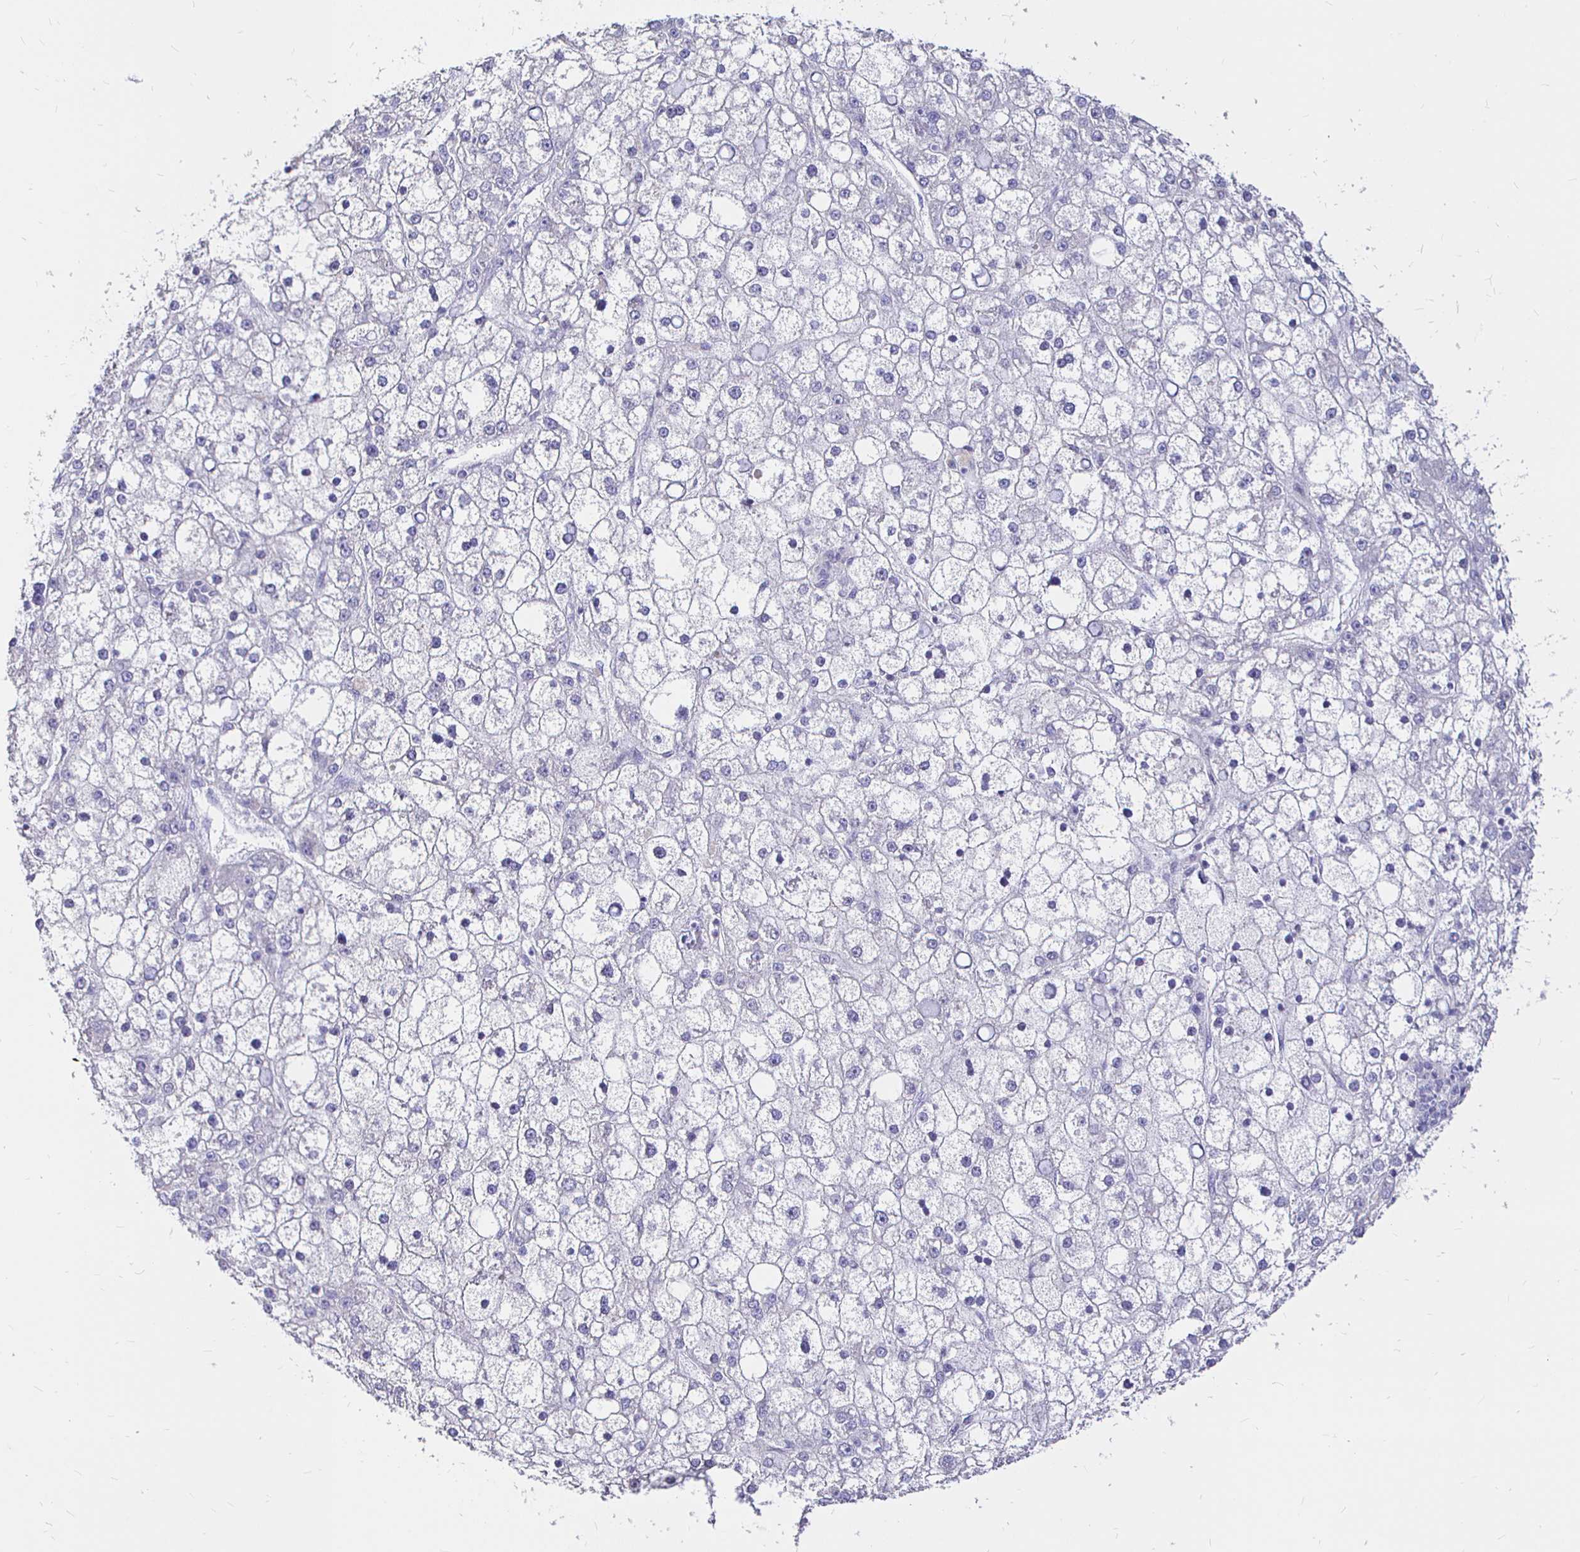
{"staining": {"intensity": "negative", "quantity": "none", "location": "none"}, "tissue": "liver cancer", "cell_type": "Tumor cells", "image_type": "cancer", "snomed": [{"axis": "morphology", "description": "Carcinoma, Hepatocellular, NOS"}, {"axis": "topography", "description": "Liver"}], "caption": "Liver cancer was stained to show a protein in brown. There is no significant positivity in tumor cells.", "gene": "NECAB1", "patient": {"sex": "male", "age": 67}}